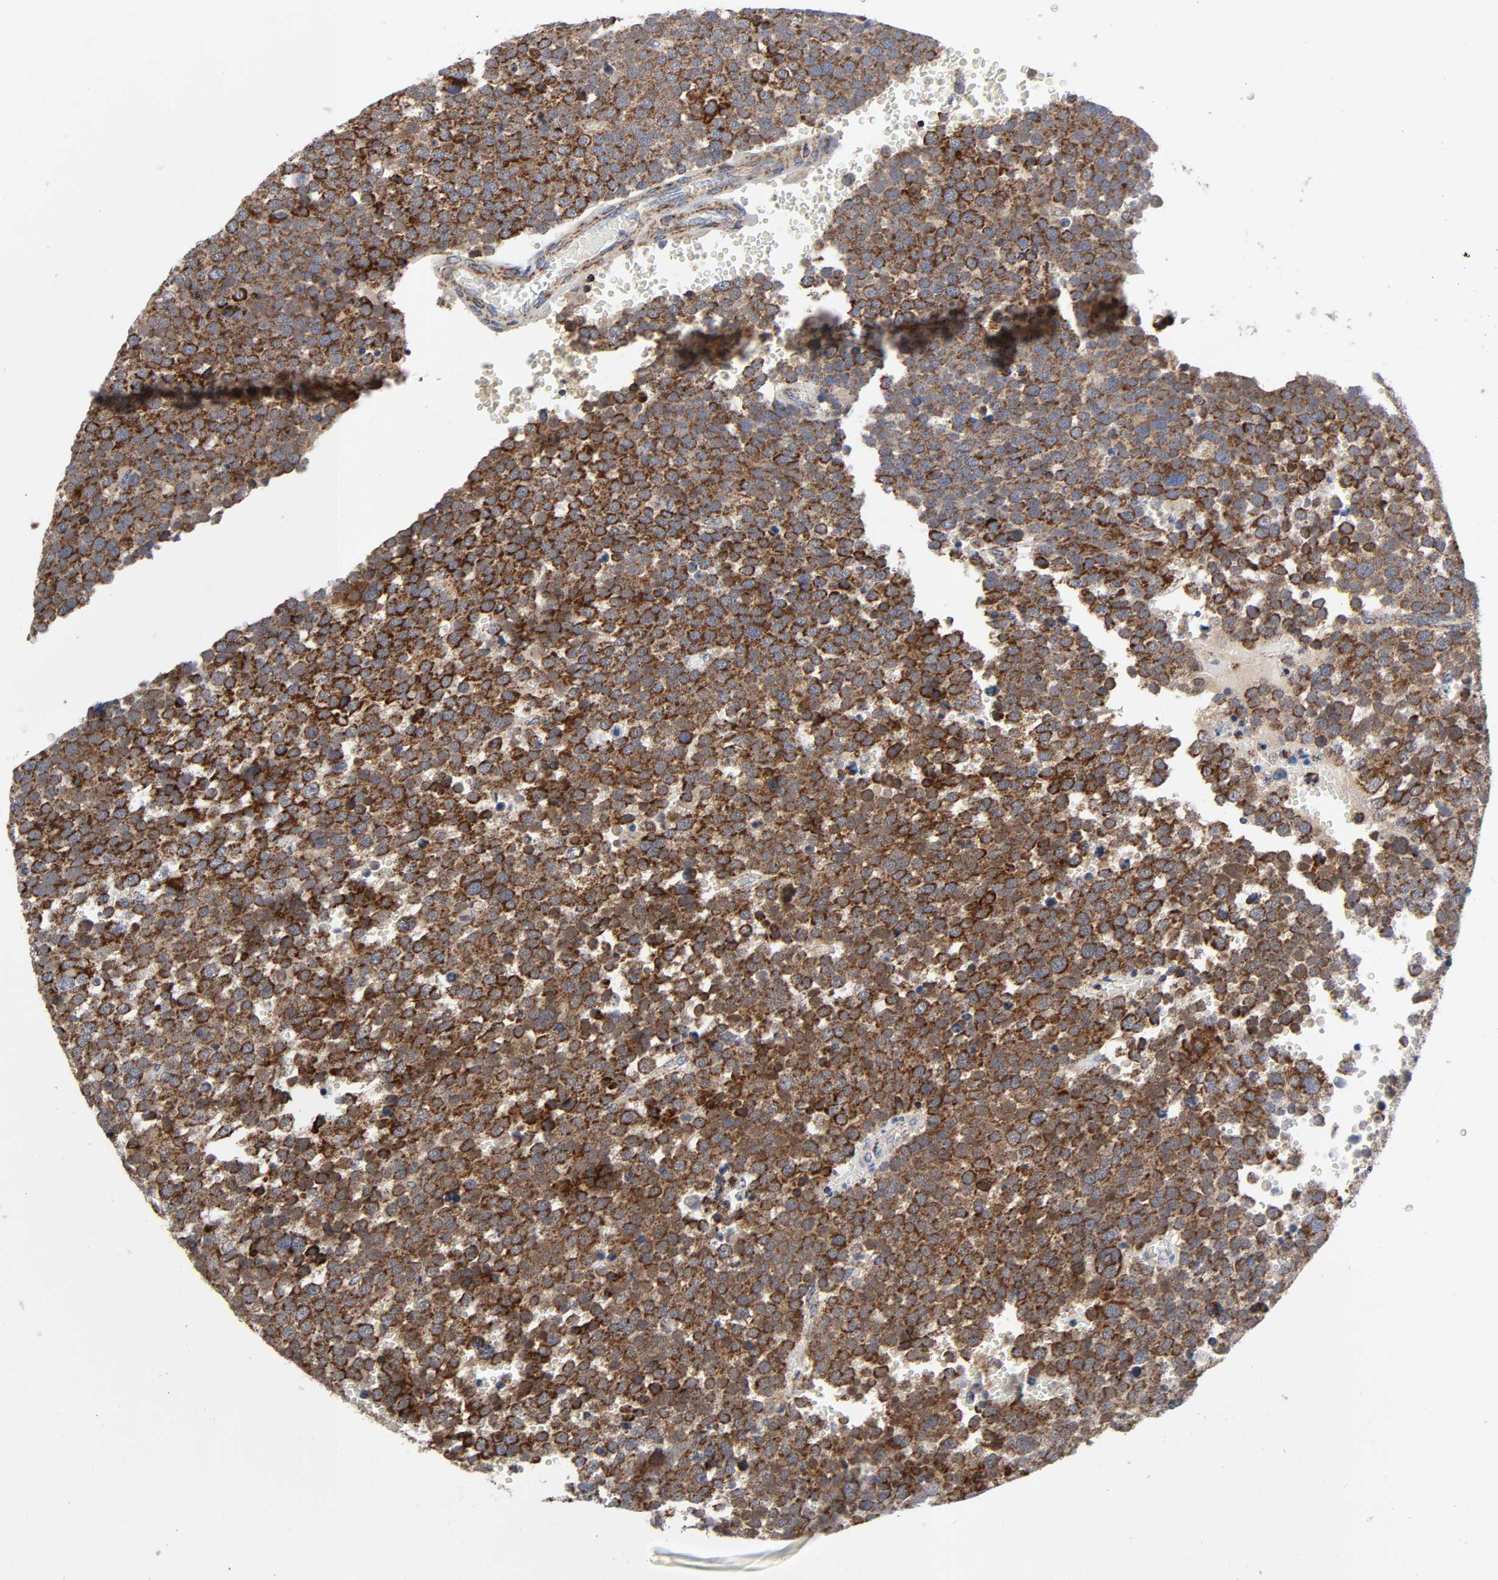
{"staining": {"intensity": "strong", "quantity": ">75%", "location": "cytoplasmic/membranous"}, "tissue": "testis cancer", "cell_type": "Tumor cells", "image_type": "cancer", "snomed": [{"axis": "morphology", "description": "Seminoma, NOS"}, {"axis": "topography", "description": "Testis"}], "caption": "Immunohistochemistry image of testis seminoma stained for a protein (brown), which shows high levels of strong cytoplasmic/membranous staining in about >75% of tumor cells.", "gene": "AOPEP", "patient": {"sex": "male", "age": 71}}